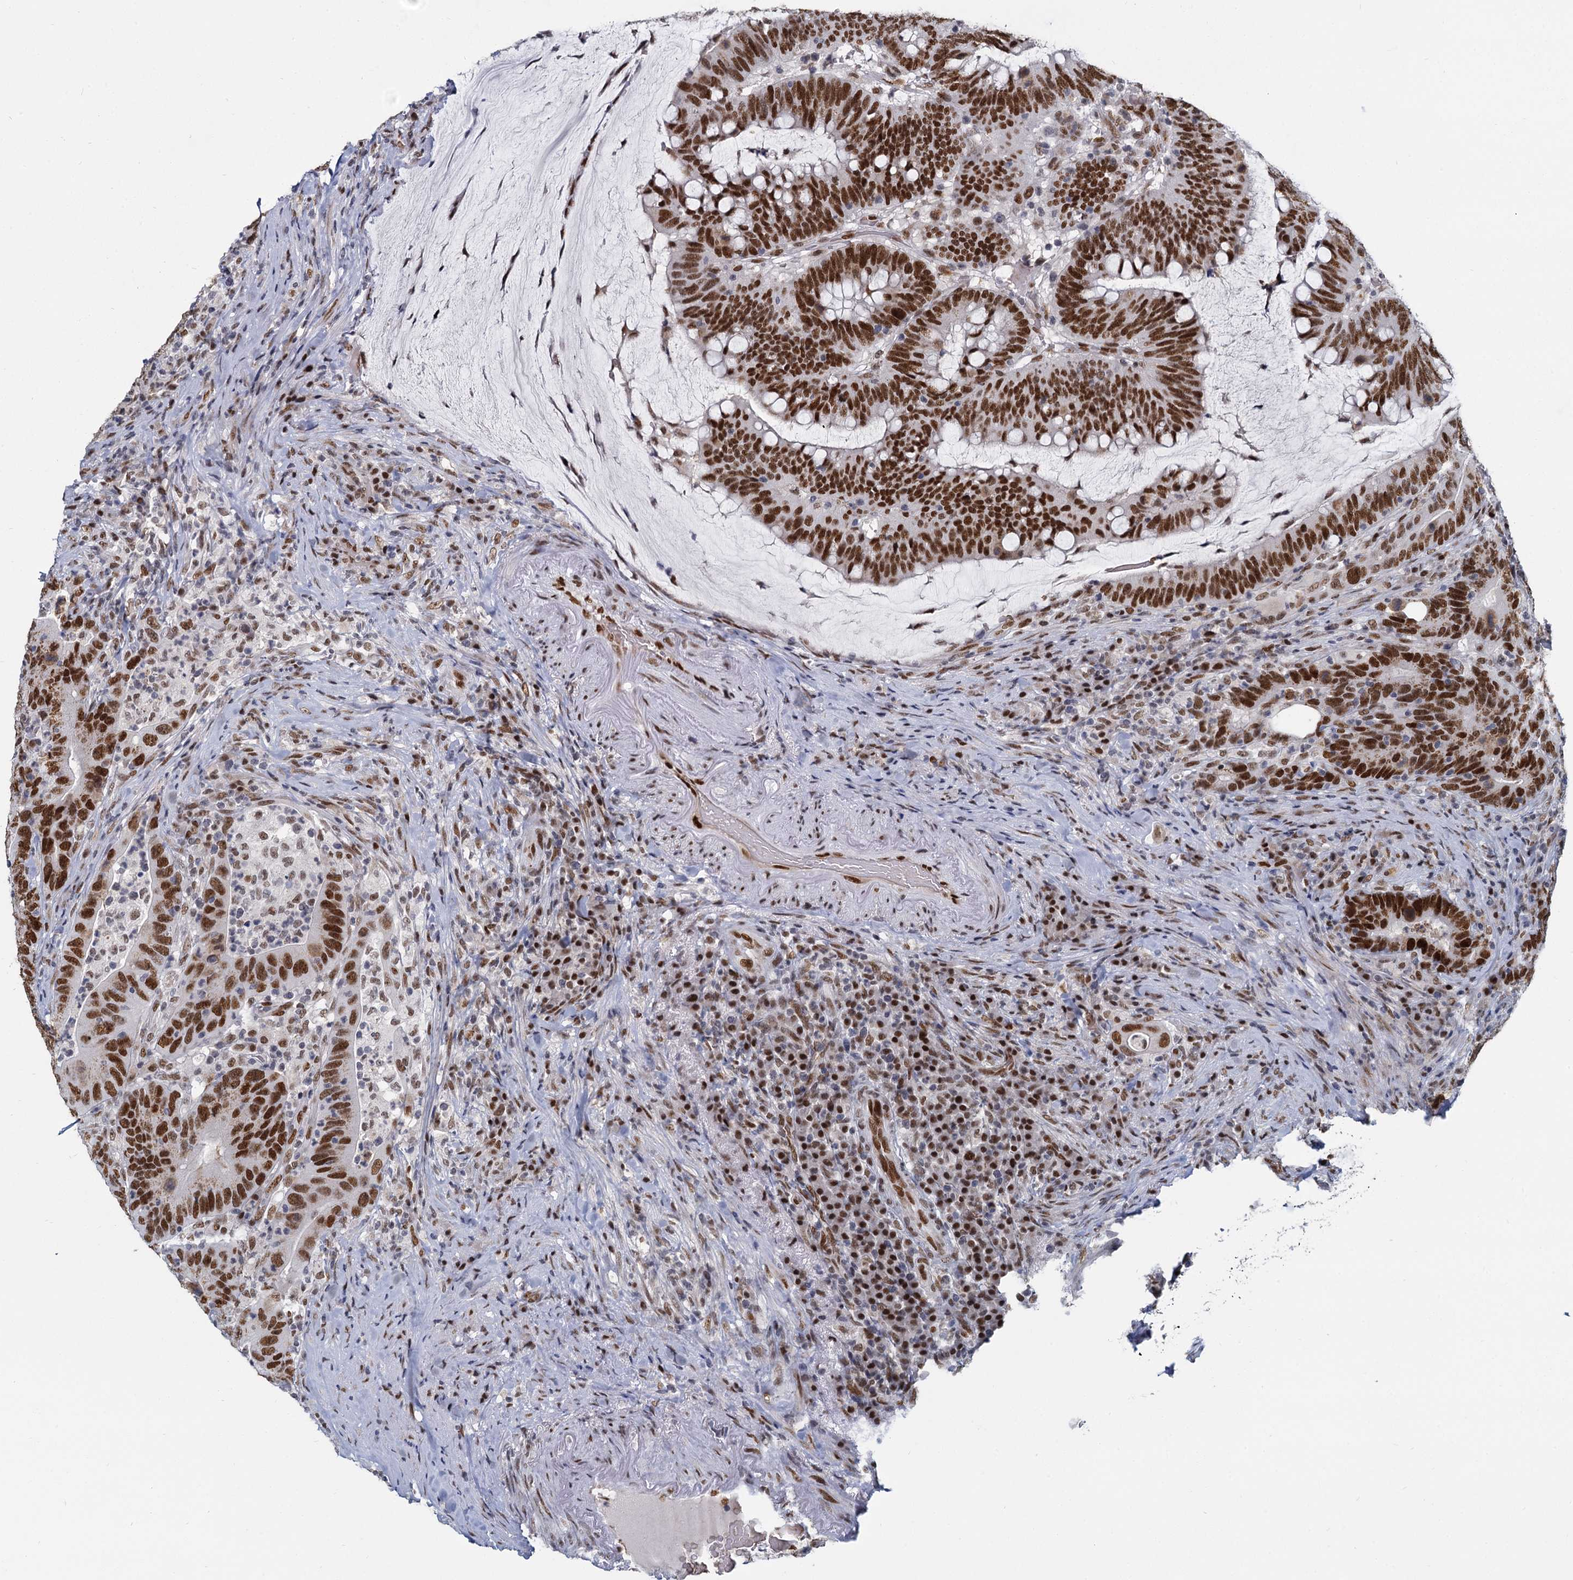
{"staining": {"intensity": "strong", "quantity": ">75%", "location": "nuclear"}, "tissue": "colorectal cancer", "cell_type": "Tumor cells", "image_type": "cancer", "snomed": [{"axis": "morphology", "description": "Adenocarcinoma, NOS"}, {"axis": "topography", "description": "Colon"}], "caption": "Strong nuclear positivity is seen in approximately >75% of tumor cells in colorectal cancer (adenocarcinoma).", "gene": "RPRD1A", "patient": {"sex": "female", "age": 66}}